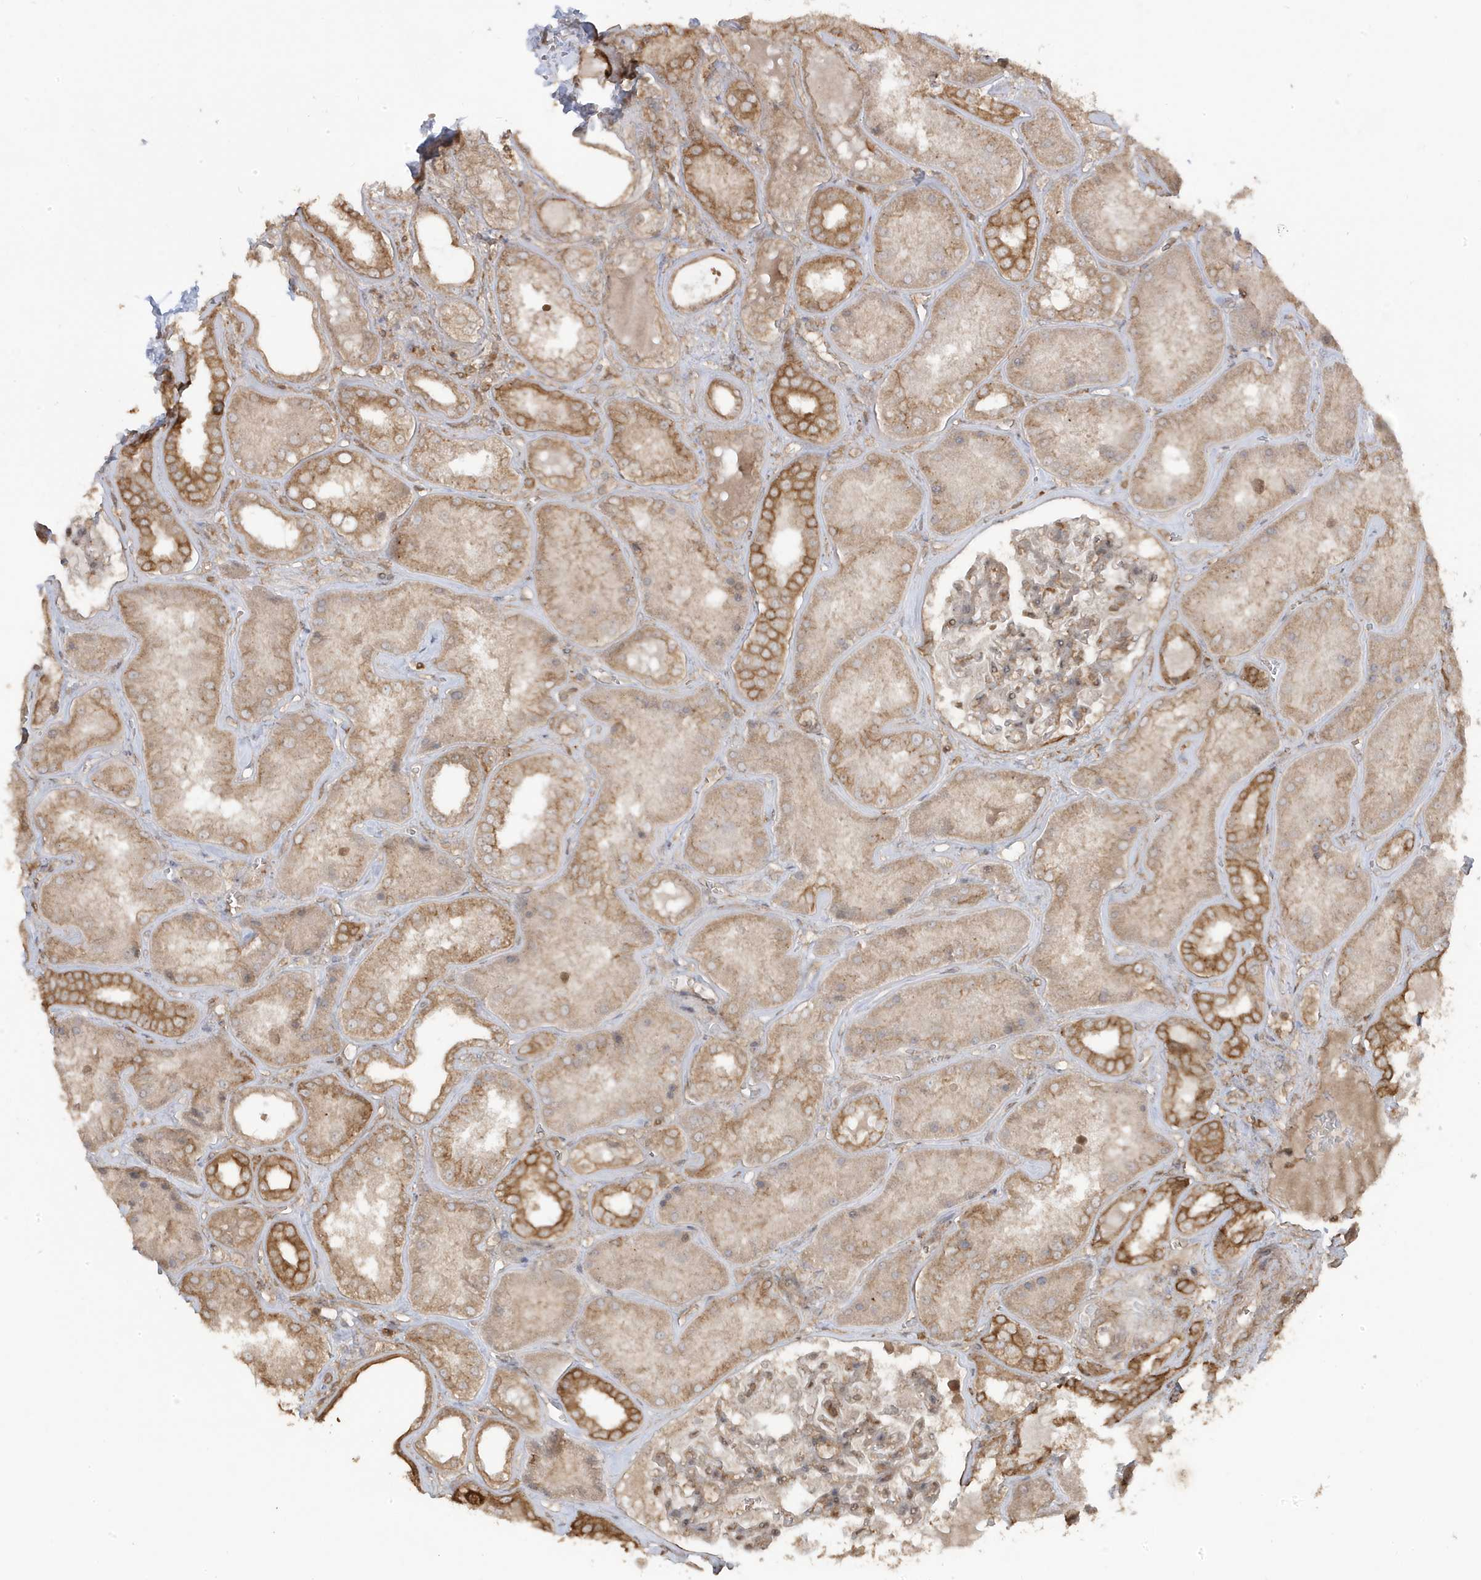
{"staining": {"intensity": "moderate", "quantity": "<25%", "location": "cytoplasmic/membranous,nuclear"}, "tissue": "kidney", "cell_type": "Cells in glomeruli", "image_type": "normal", "snomed": [{"axis": "morphology", "description": "Normal tissue, NOS"}, {"axis": "topography", "description": "Kidney"}], "caption": "Normal kidney displays moderate cytoplasmic/membranous,nuclear staining in about <25% of cells in glomeruli The staining was performed using DAB (3,3'-diaminobenzidine) to visualize the protein expression in brown, while the nuclei were stained in blue with hematoxylin (Magnification: 20x)..", "gene": "ASAP1", "patient": {"sex": "female", "age": 56}}